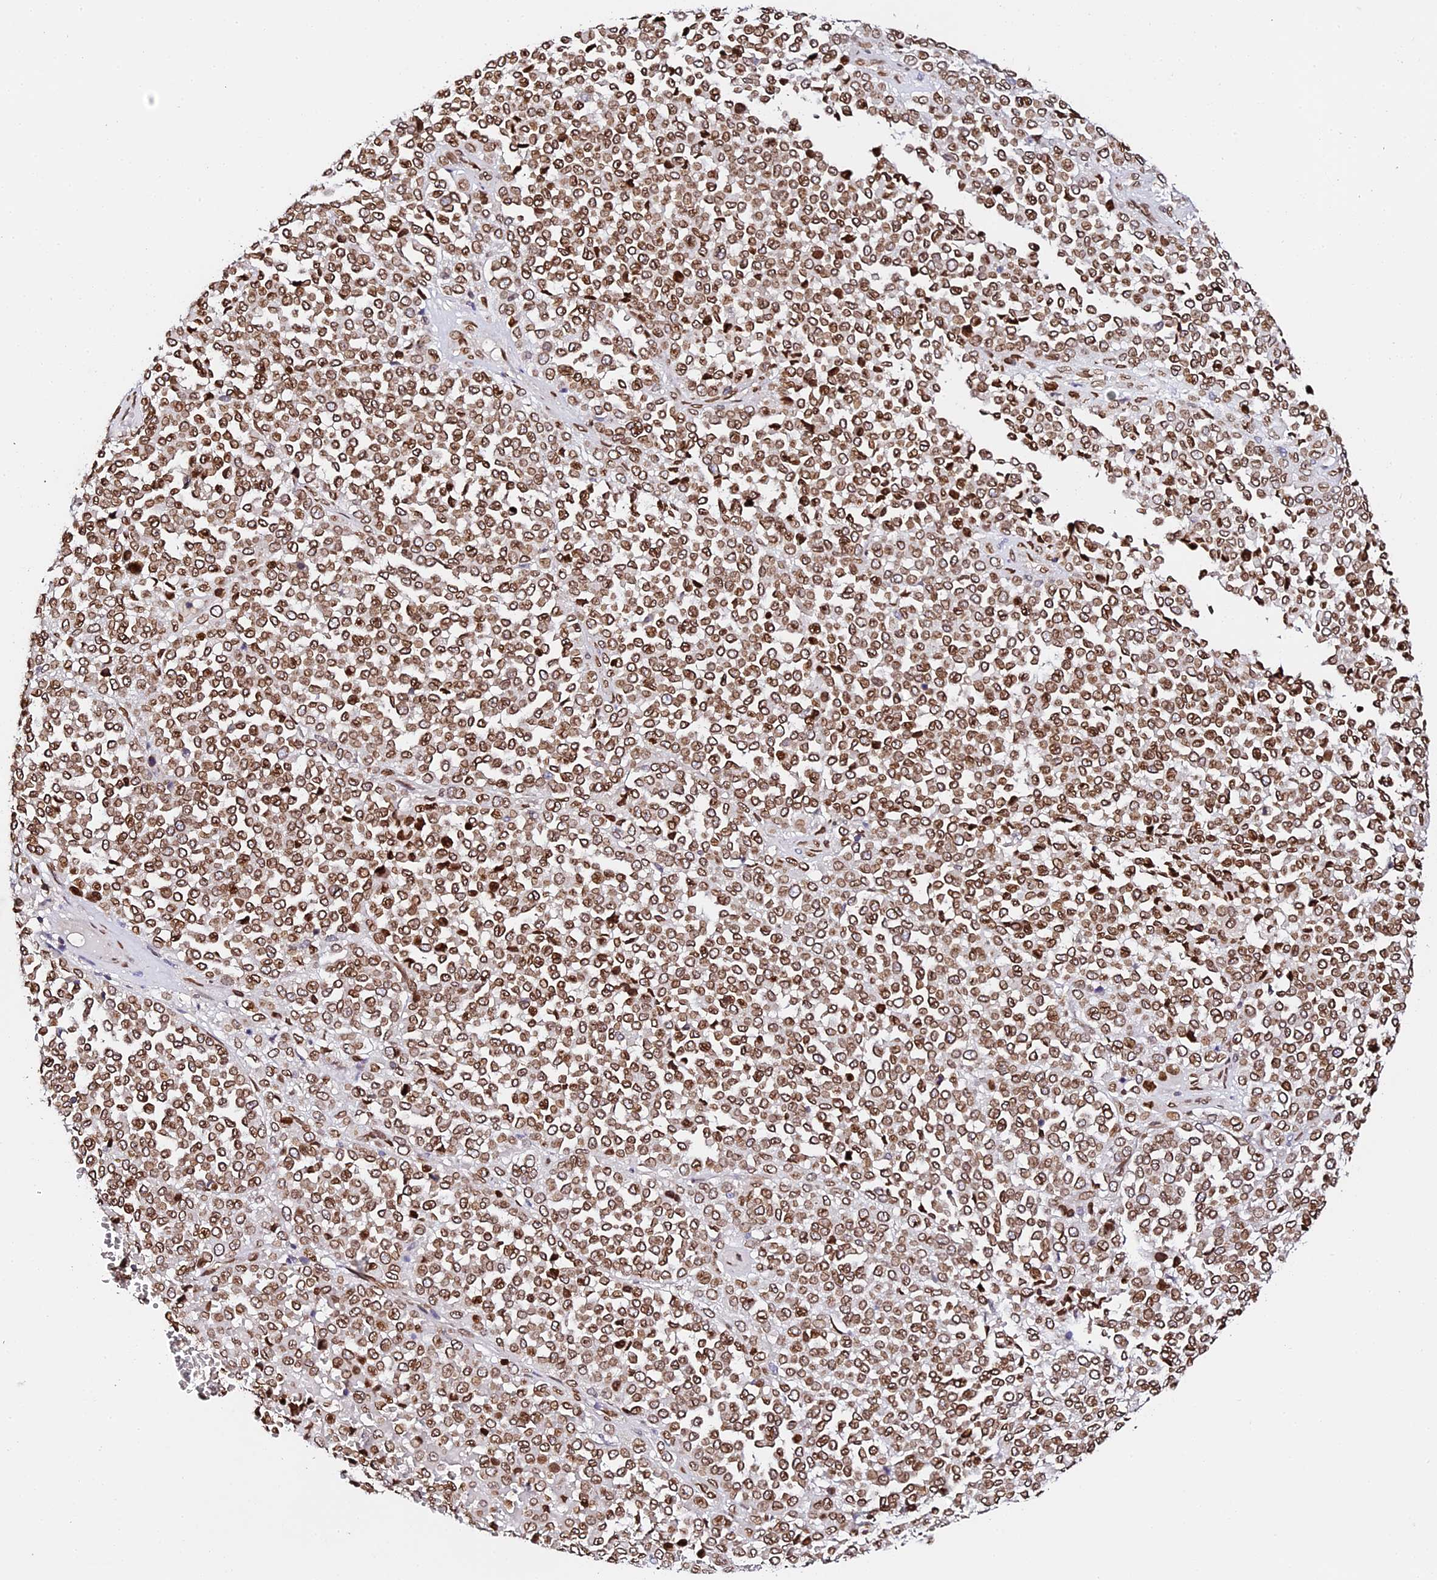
{"staining": {"intensity": "strong", "quantity": ">75%", "location": "cytoplasmic/membranous,nuclear"}, "tissue": "melanoma", "cell_type": "Tumor cells", "image_type": "cancer", "snomed": [{"axis": "morphology", "description": "Malignant melanoma, Metastatic site"}, {"axis": "topography", "description": "Pancreas"}], "caption": "There is high levels of strong cytoplasmic/membranous and nuclear expression in tumor cells of malignant melanoma (metastatic site), as demonstrated by immunohistochemical staining (brown color).", "gene": "ANAPC5", "patient": {"sex": "female", "age": 30}}